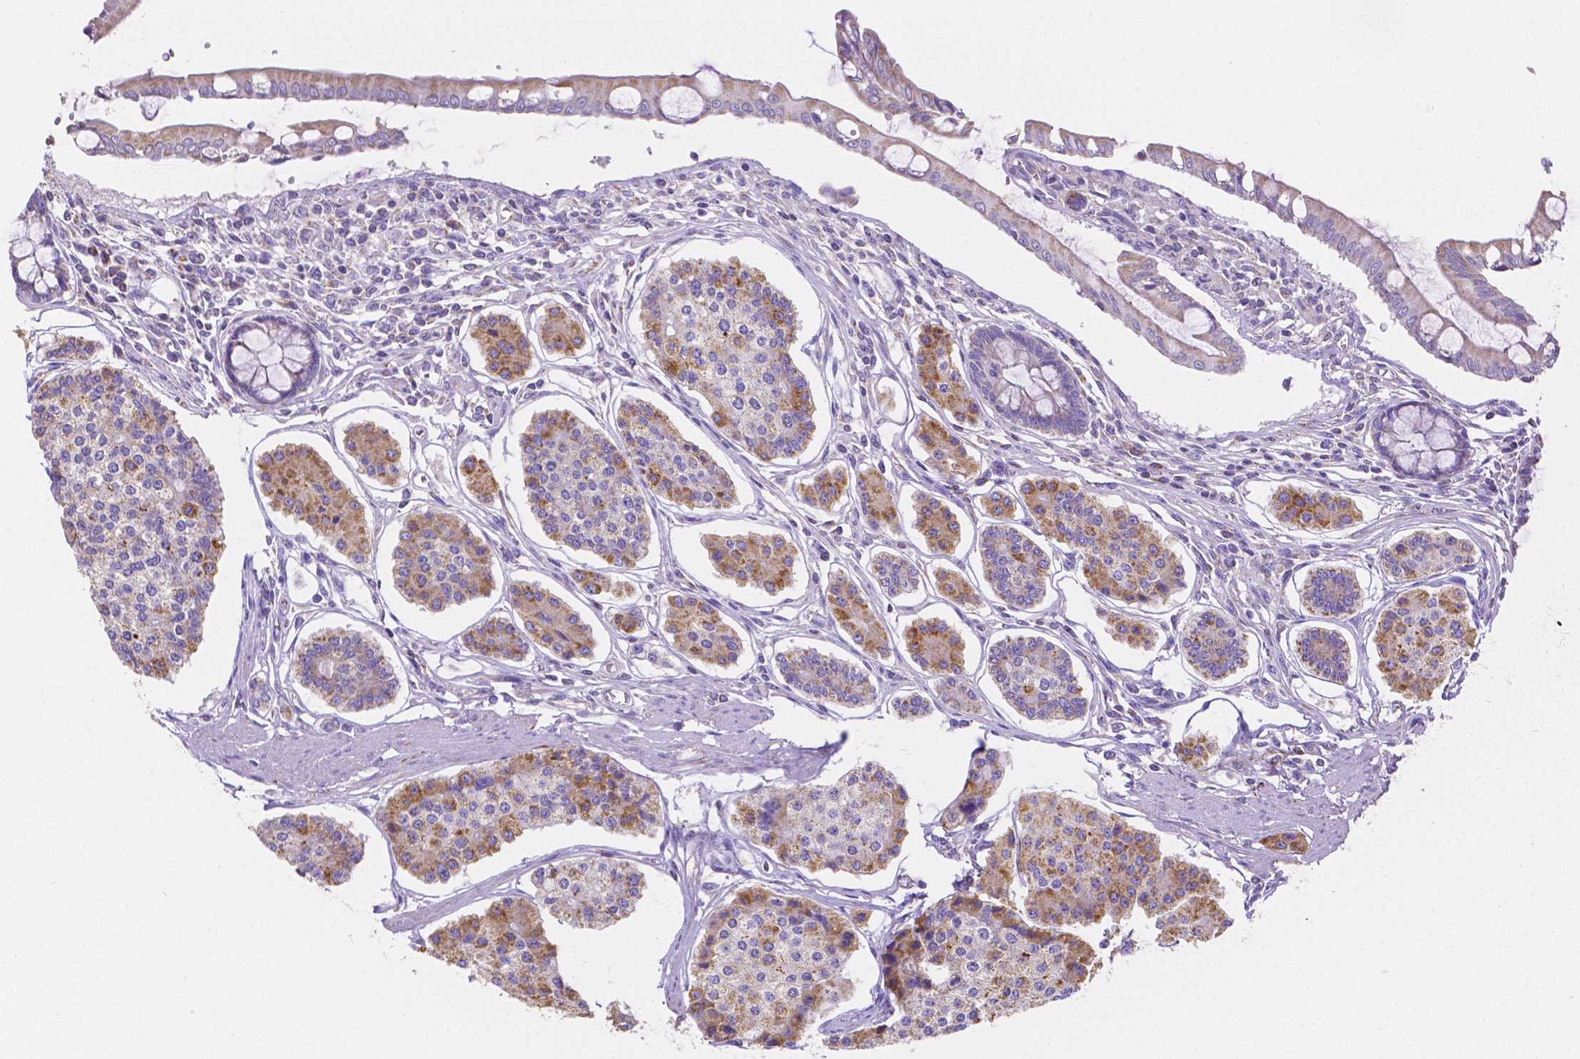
{"staining": {"intensity": "moderate", "quantity": "25%-75%", "location": "cytoplasmic/membranous"}, "tissue": "carcinoid", "cell_type": "Tumor cells", "image_type": "cancer", "snomed": [{"axis": "morphology", "description": "Carcinoid, malignant, NOS"}, {"axis": "topography", "description": "Small intestine"}], "caption": "DAB (3,3'-diaminobenzidine) immunohistochemical staining of human carcinoid displays moderate cytoplasmic/membranous protein expression in approximately 25%-75% of tumor cells. The staining was performed using DAB to visualize the protein expression in brown, while the nuclei were stained in blue with hematoxylin (Magnification: 20x).", "gene": "SGTB", "patient": {"sex": "female", "age": 65}}